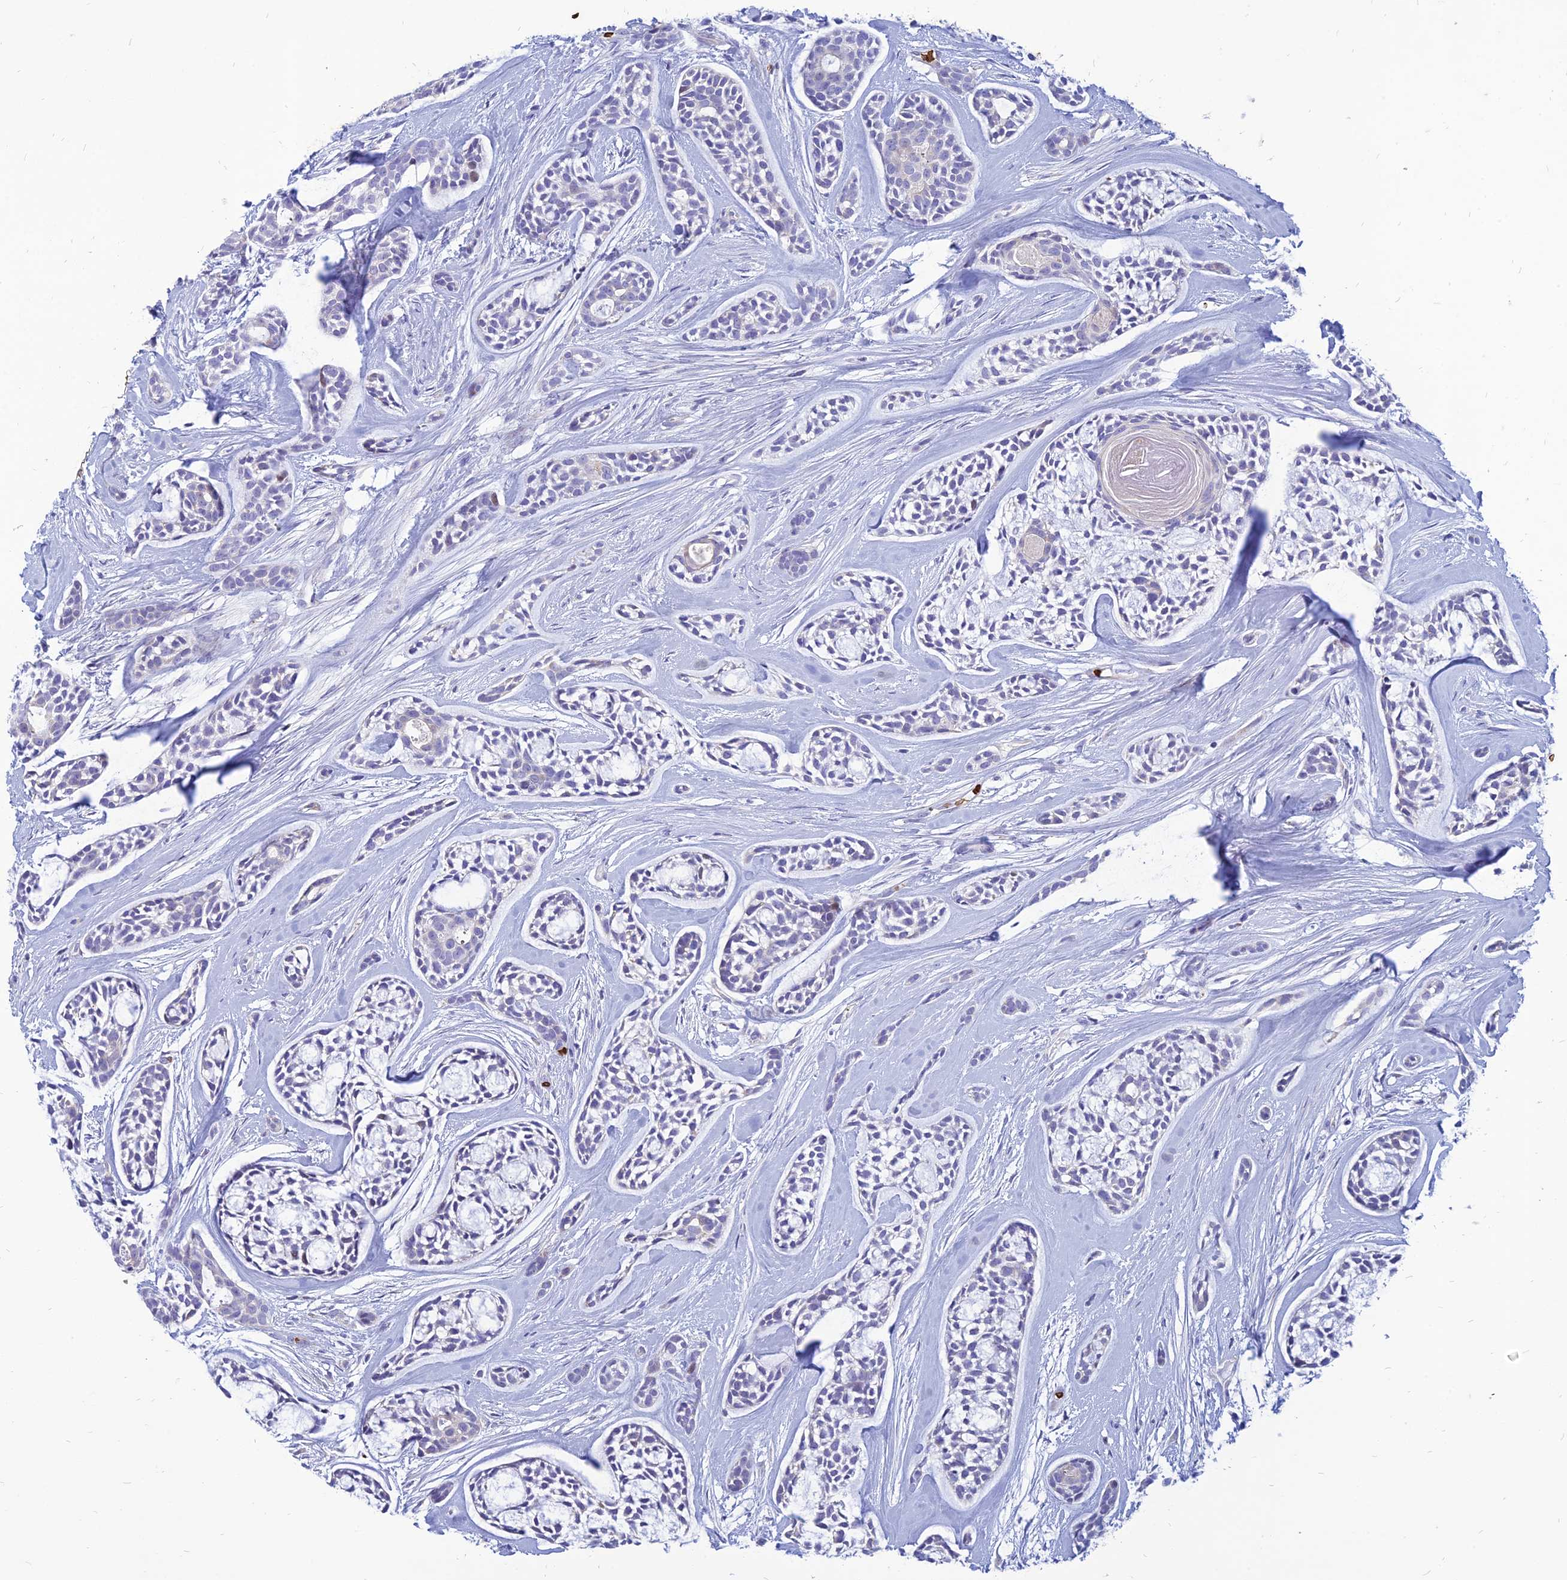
{"staining": {"intensity": "negative", "quantity": "none", "location": "none"}, "tissue": "head and neck cancer", "cell_type": "Tumor cells", "image_type": "cancer", "snomed": [{"axis": "morphology", "description": "Adenocarcinoma, NOS"}, {"axis": "topography", "description": "Subcutis"}, {"axis": "topography", "description": "Head-Neck"}], "caption": "Tumor cells show no significant protein positivity in head and neck cancer (adenocarcinoma).", "gene": "HHAT", "patient": {"sex": "female", "age": 73}}